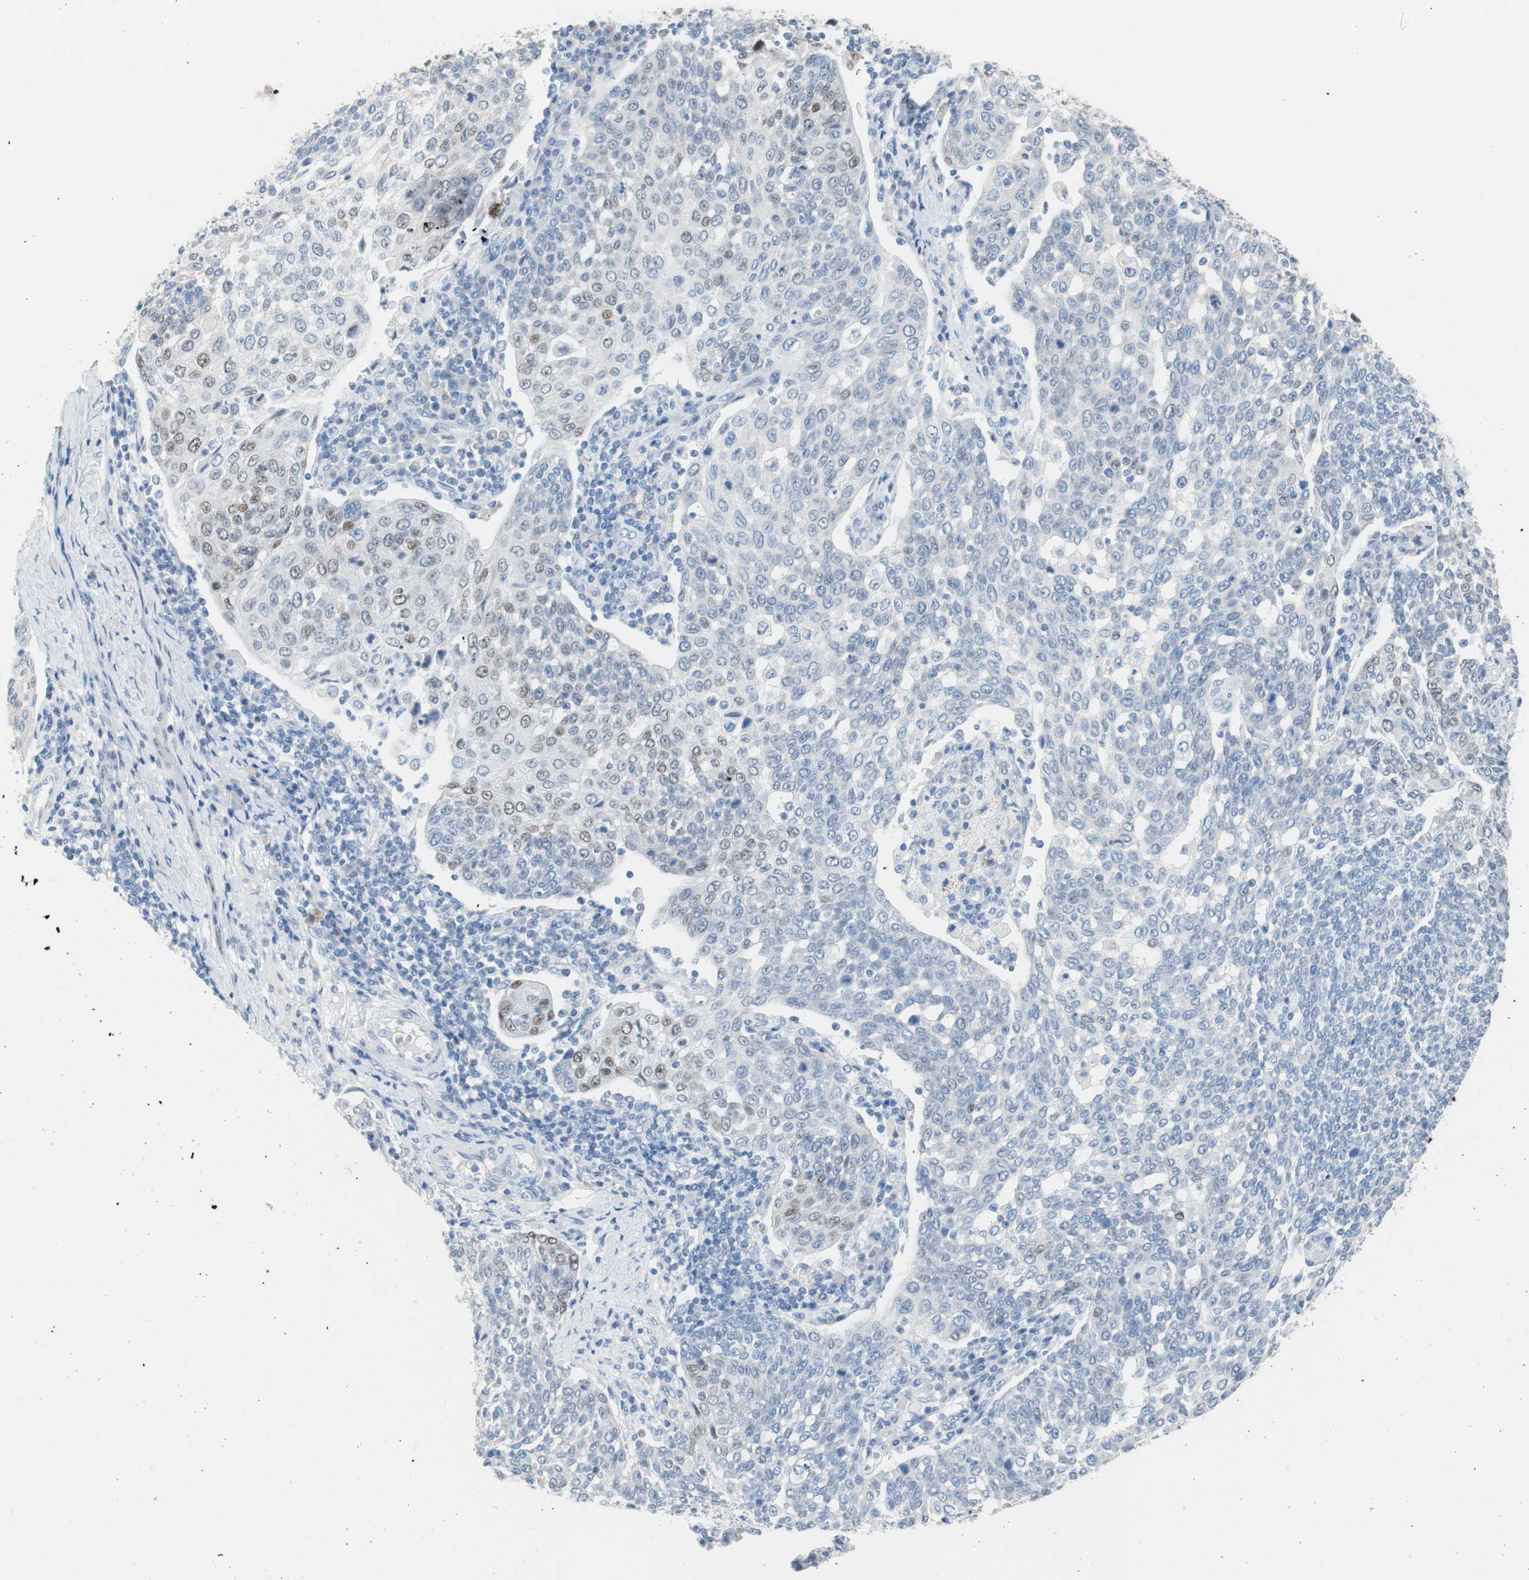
{"staining": {"intensity": "weak", "quantity": "<25%", "location": "nuclear"}, "tissue": "cervical cancer", "cell_type": "Tumor cells", "image_type": "cancer", "snomed": [{"axis": "morphology", "description": "Squamous cell carcinoma, NOS"}, {"axis": "topography", "description": "Cervix"}], "caption": "DAB (3,3'-diaminobenzidine) immunohistochemical staining of human cervical squamous cell carcinoma exhibits no significant positivity in tumor cells. (Stains: DAB immunohistochemistry (IHC) with hematoxylin counter stain, Microscopy: brightfield microscopy at high magnification).", "gene": "FOSL1", "patient": {"sex": "female", "age": 34}}